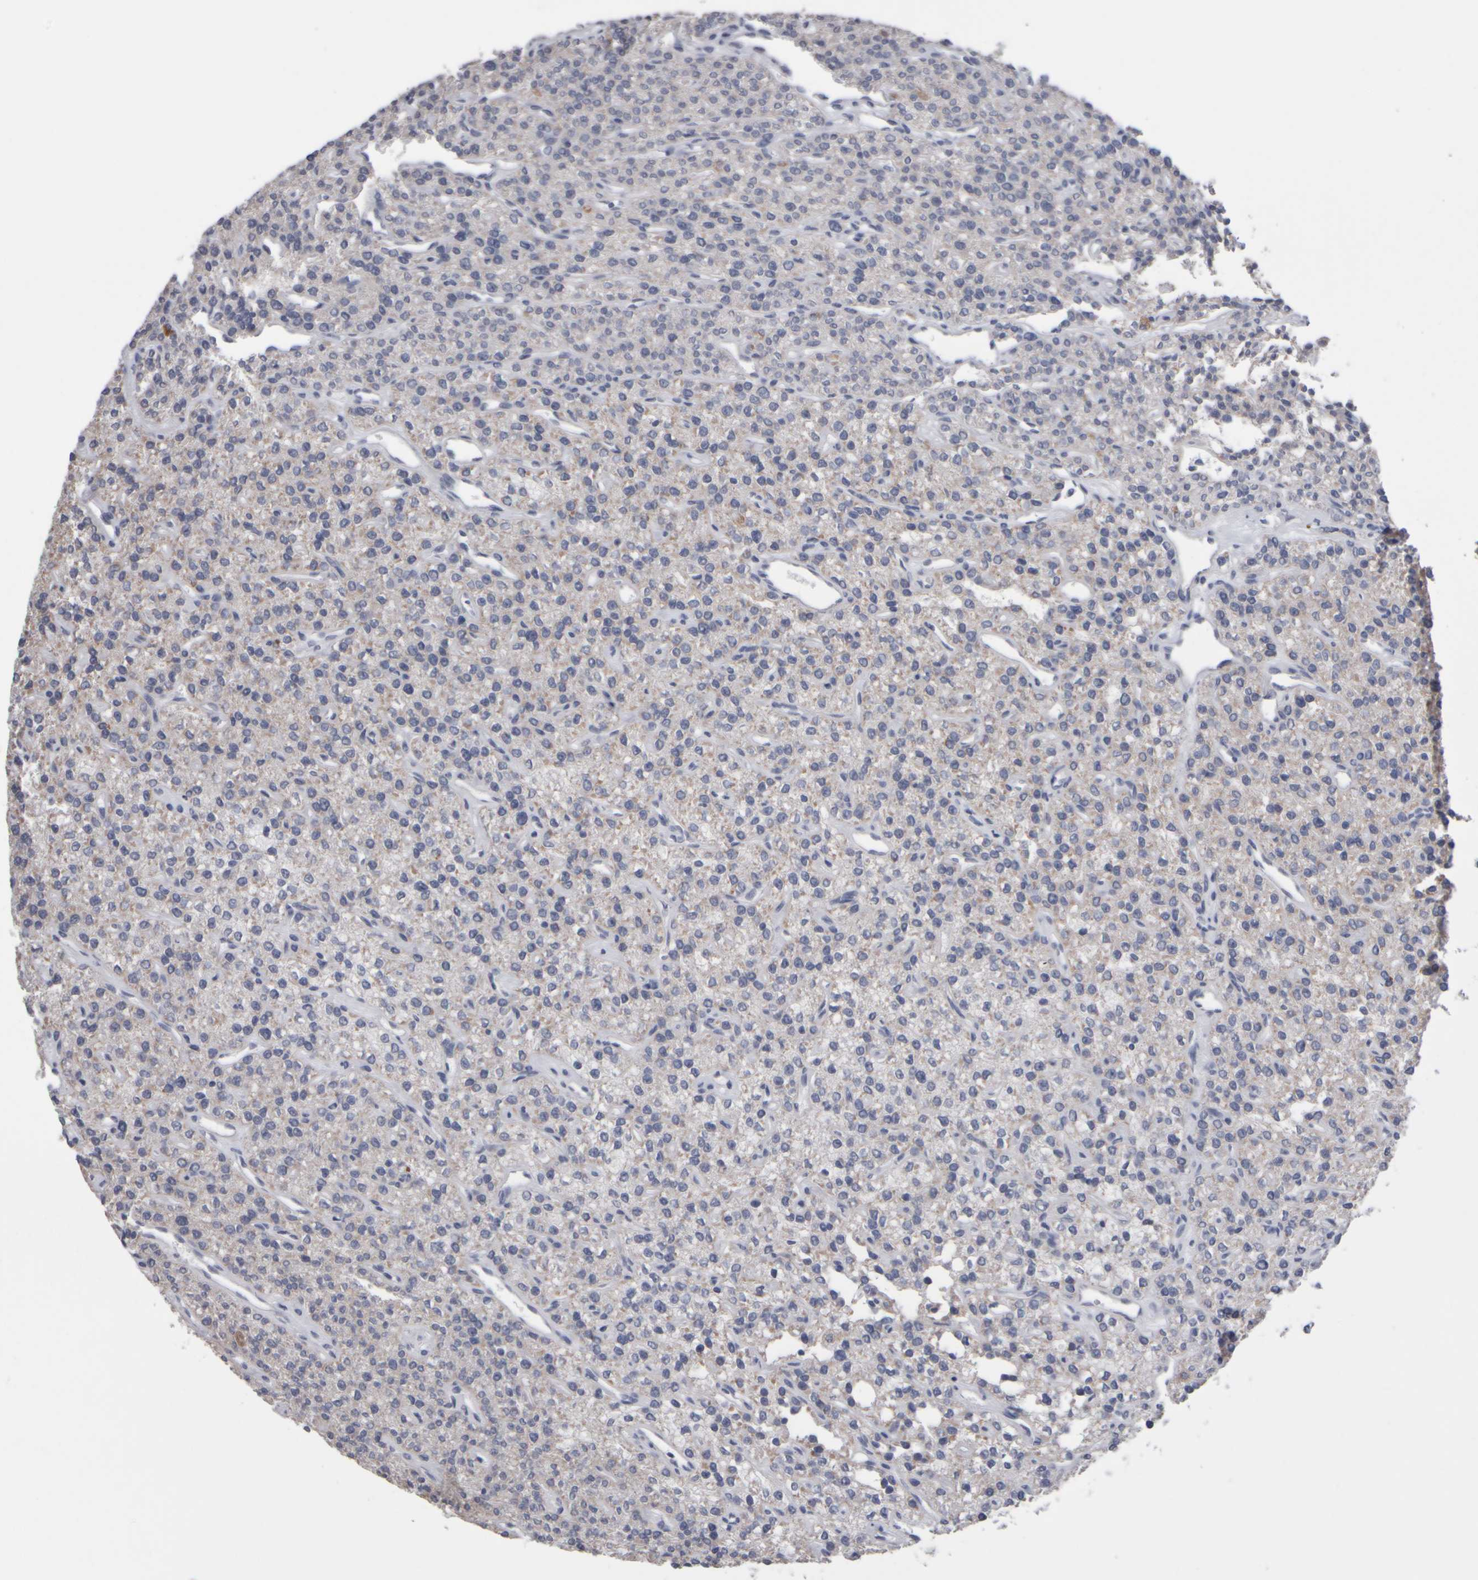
{"staining": {"intensity": "weak", "quantity": "25%-75%", "location": "cytoplasmic/membranous"}, "tissue": "parathyroid gland", "cell_type": "Glandular cells", "image_type": "normal", "snomed": [{"axis": "morphology", "description": "Normal tissue, NOS"}, {"axis": "topography", "description": "Parathyroid gland"}], "caption": "Parathyroid gland stained with immunohistochemistry (IHC) displays weak cytoplasmic/membranous staining in about 25%-75% of glandular cells.", "gene": "EPHX2", "patient": {"sex": "male", "age": 46}}